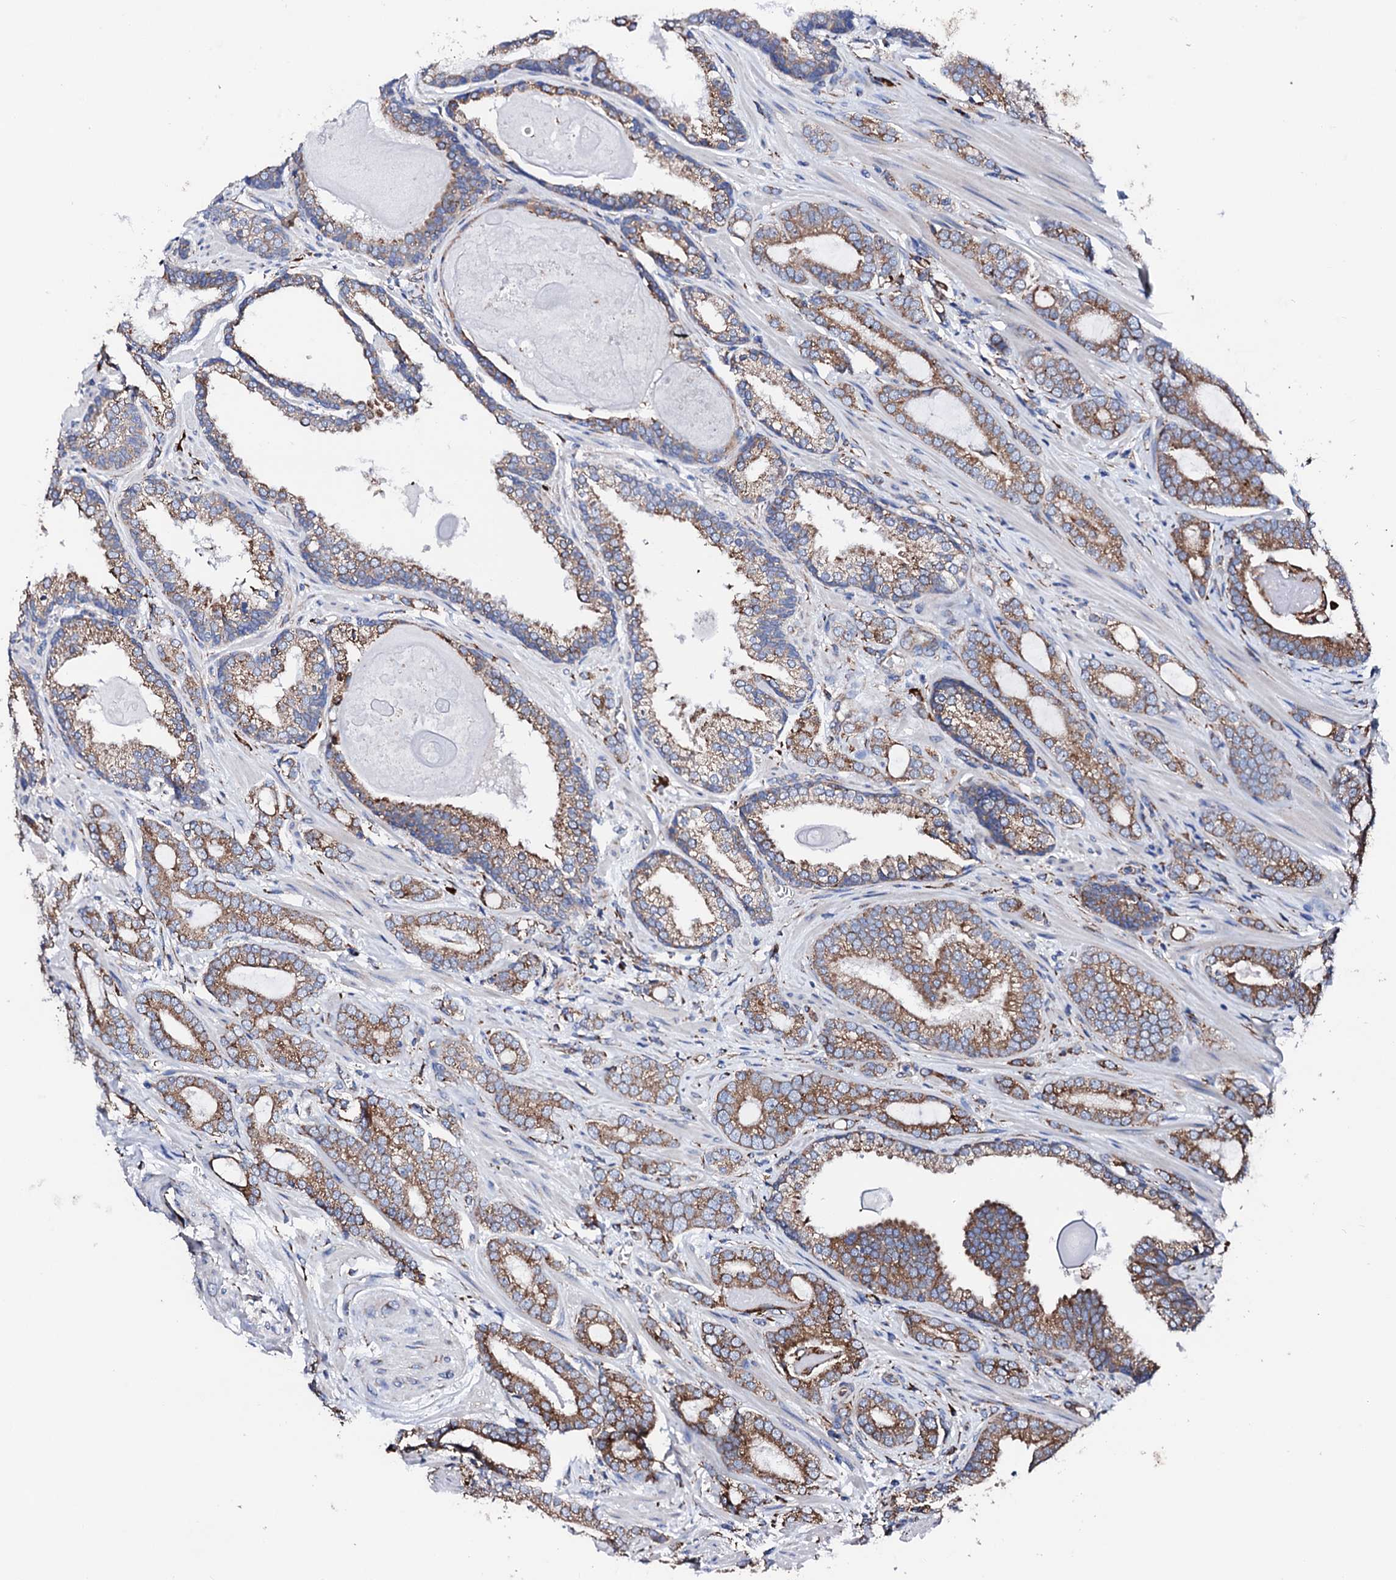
{"staining": {"intensity": "moderate", "quantity": ">75%", "location": "cytoplasmic/membranous"}, "tissue": "prostate cancer", "cell_type": "Tumor cells", "image_type": "cancer", "snomed": [{"axis": "morphology", "description": "Adenocarcinoma, High grade"}, {"axis": "topography", "description": "Prostate"}], "caption": "Prostate adenocarcinoma (high-grade) stained with a protein marker exhibits moderate staining in tumor cells.", "gene": "AMDHD1", "patient": {"sex": "male", "age": 63}}